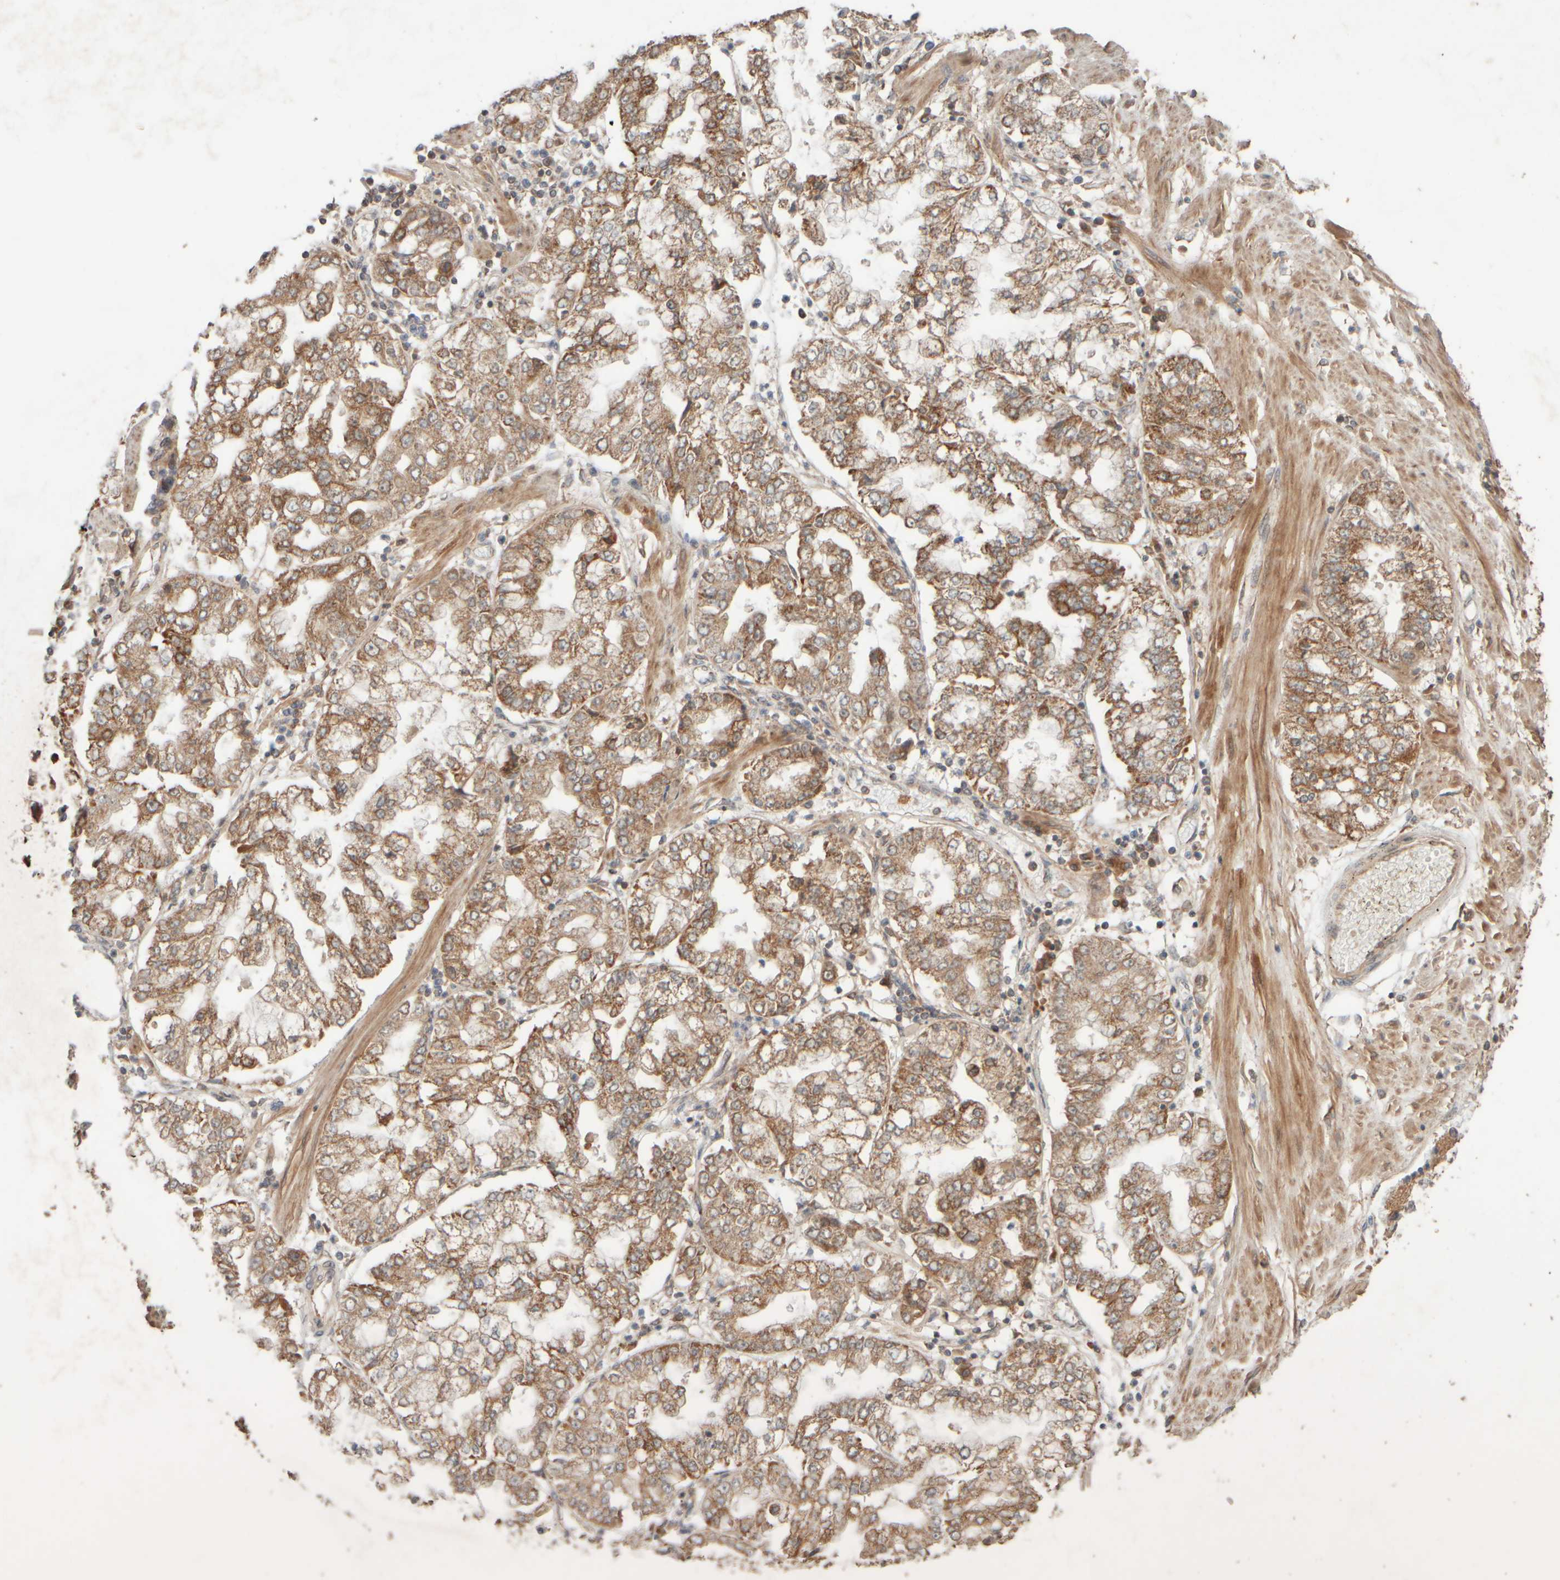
{"staining": {"intensity": "moderate", "quantity": ">75%", "location": "cytoplasmic/membranous"}, "tissue": "stomach cancer", "cell_type": "Tumor cells", "image_type": "cancer", "snomed": [{"axis": "morphology", "description": "Adenocarcinoma, NOS"}, {"axis": "topography", "description": "Stomach"}], "caption": "Tumor cells reveal medium levels of moderate cytoplasmic/membranous positivity in about >75% of cells in human stomach adenocarcinoma.", "gene": "EIF2B3", "patient": {"sex": "male", "age": 76}}